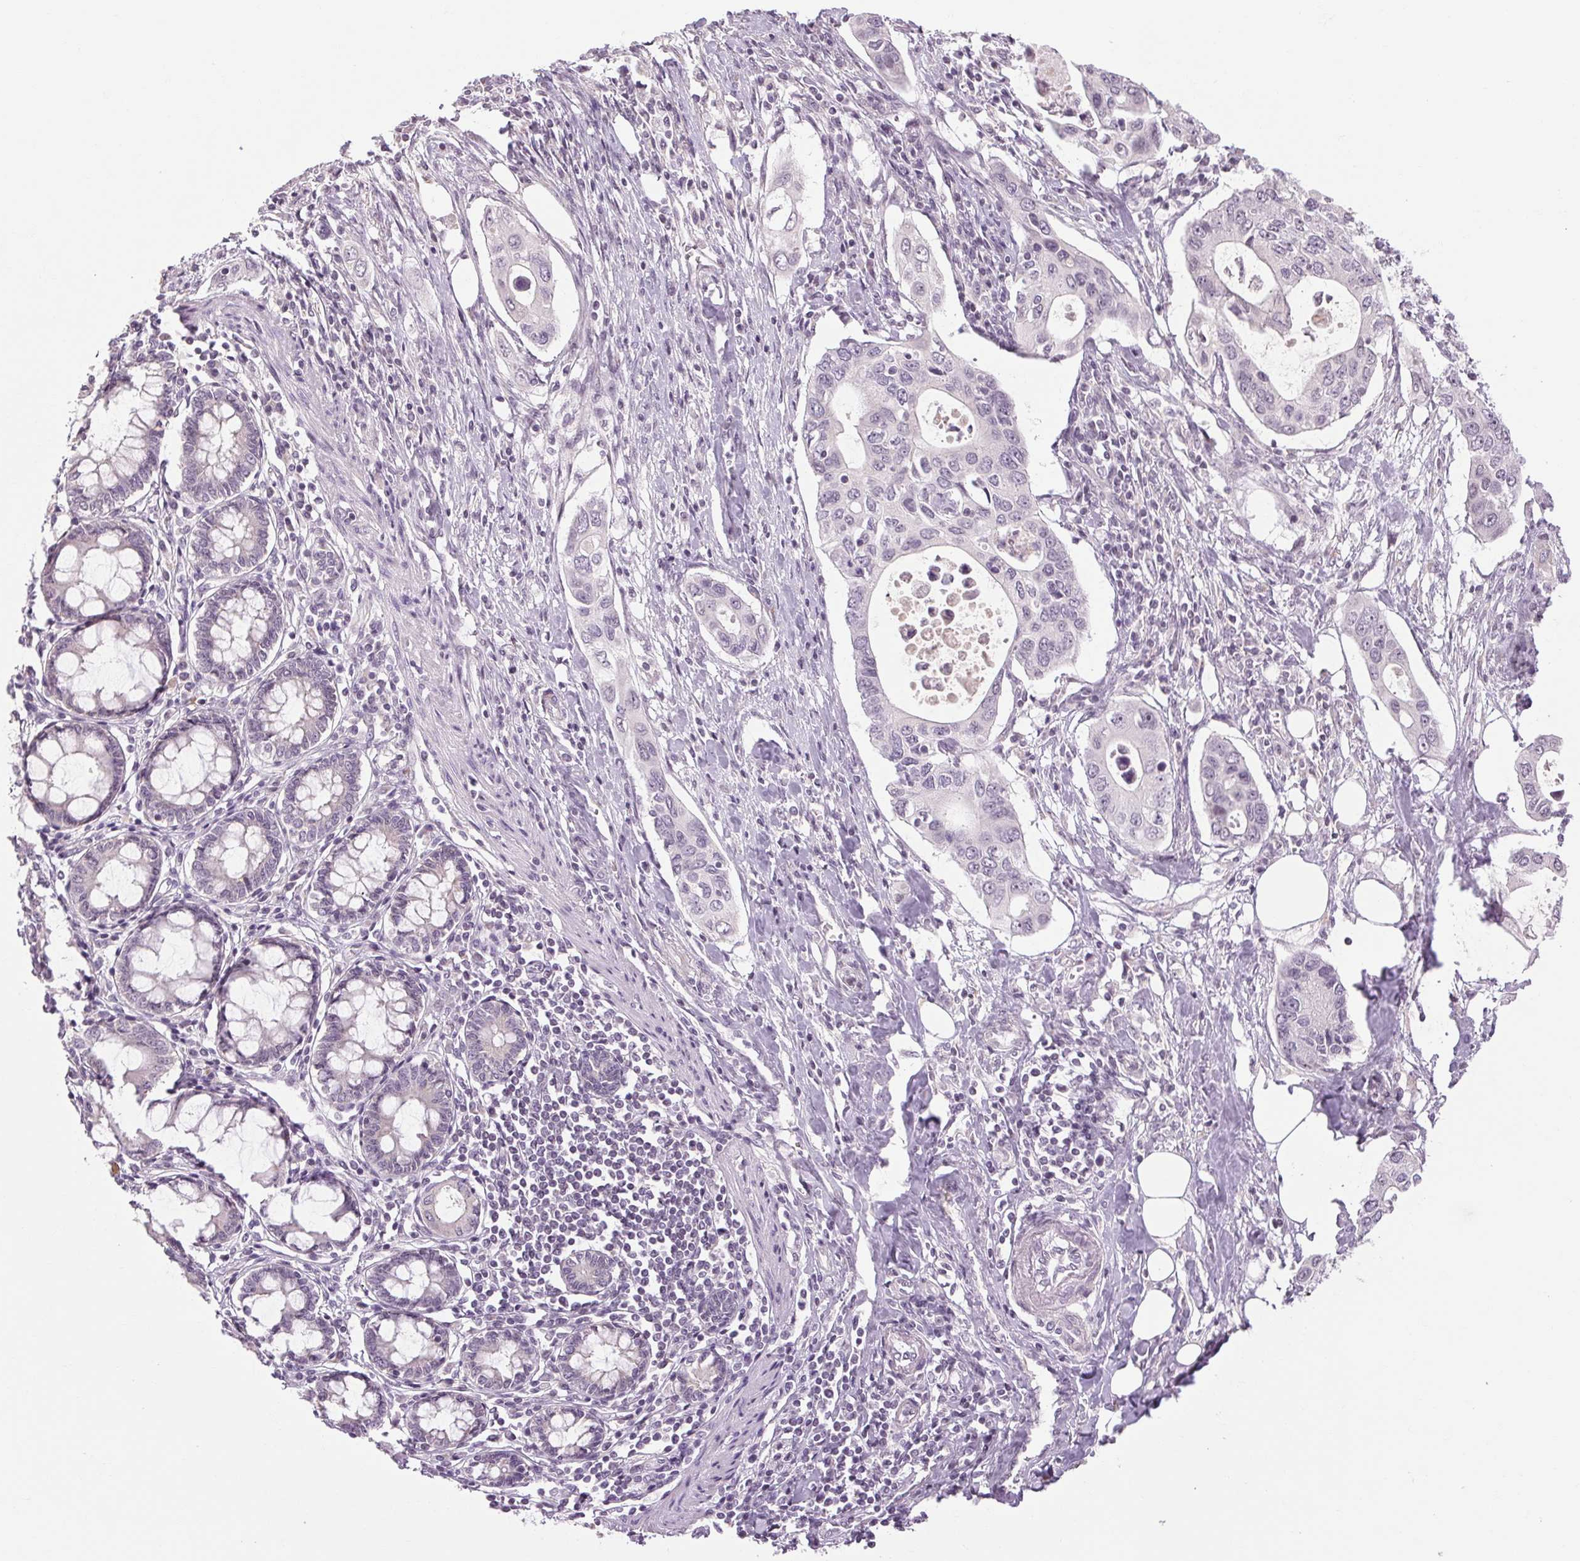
{"staining": {"intensity": "negative", "quantity": "none", "location": "none"}, "tissue": "pancreatic cancer", "cell_type": "Tumor cells", "image_type": "cancer", "snomed": [{"axis": "morphology", "description": "Adenocarcinoma, NOS"}, {"axis": "topography", "description": "Pancreas"}], "caption": "Immunohistochemistry of pancreatic cancer displays no positivity in tumor cells. Brightfield microscopy of IHC stained with DAB (brown) and hematoxylin (blue), captured at high magnification.", "gene": "KLHL40", "patient": {"sex": "female", "age": 63}}